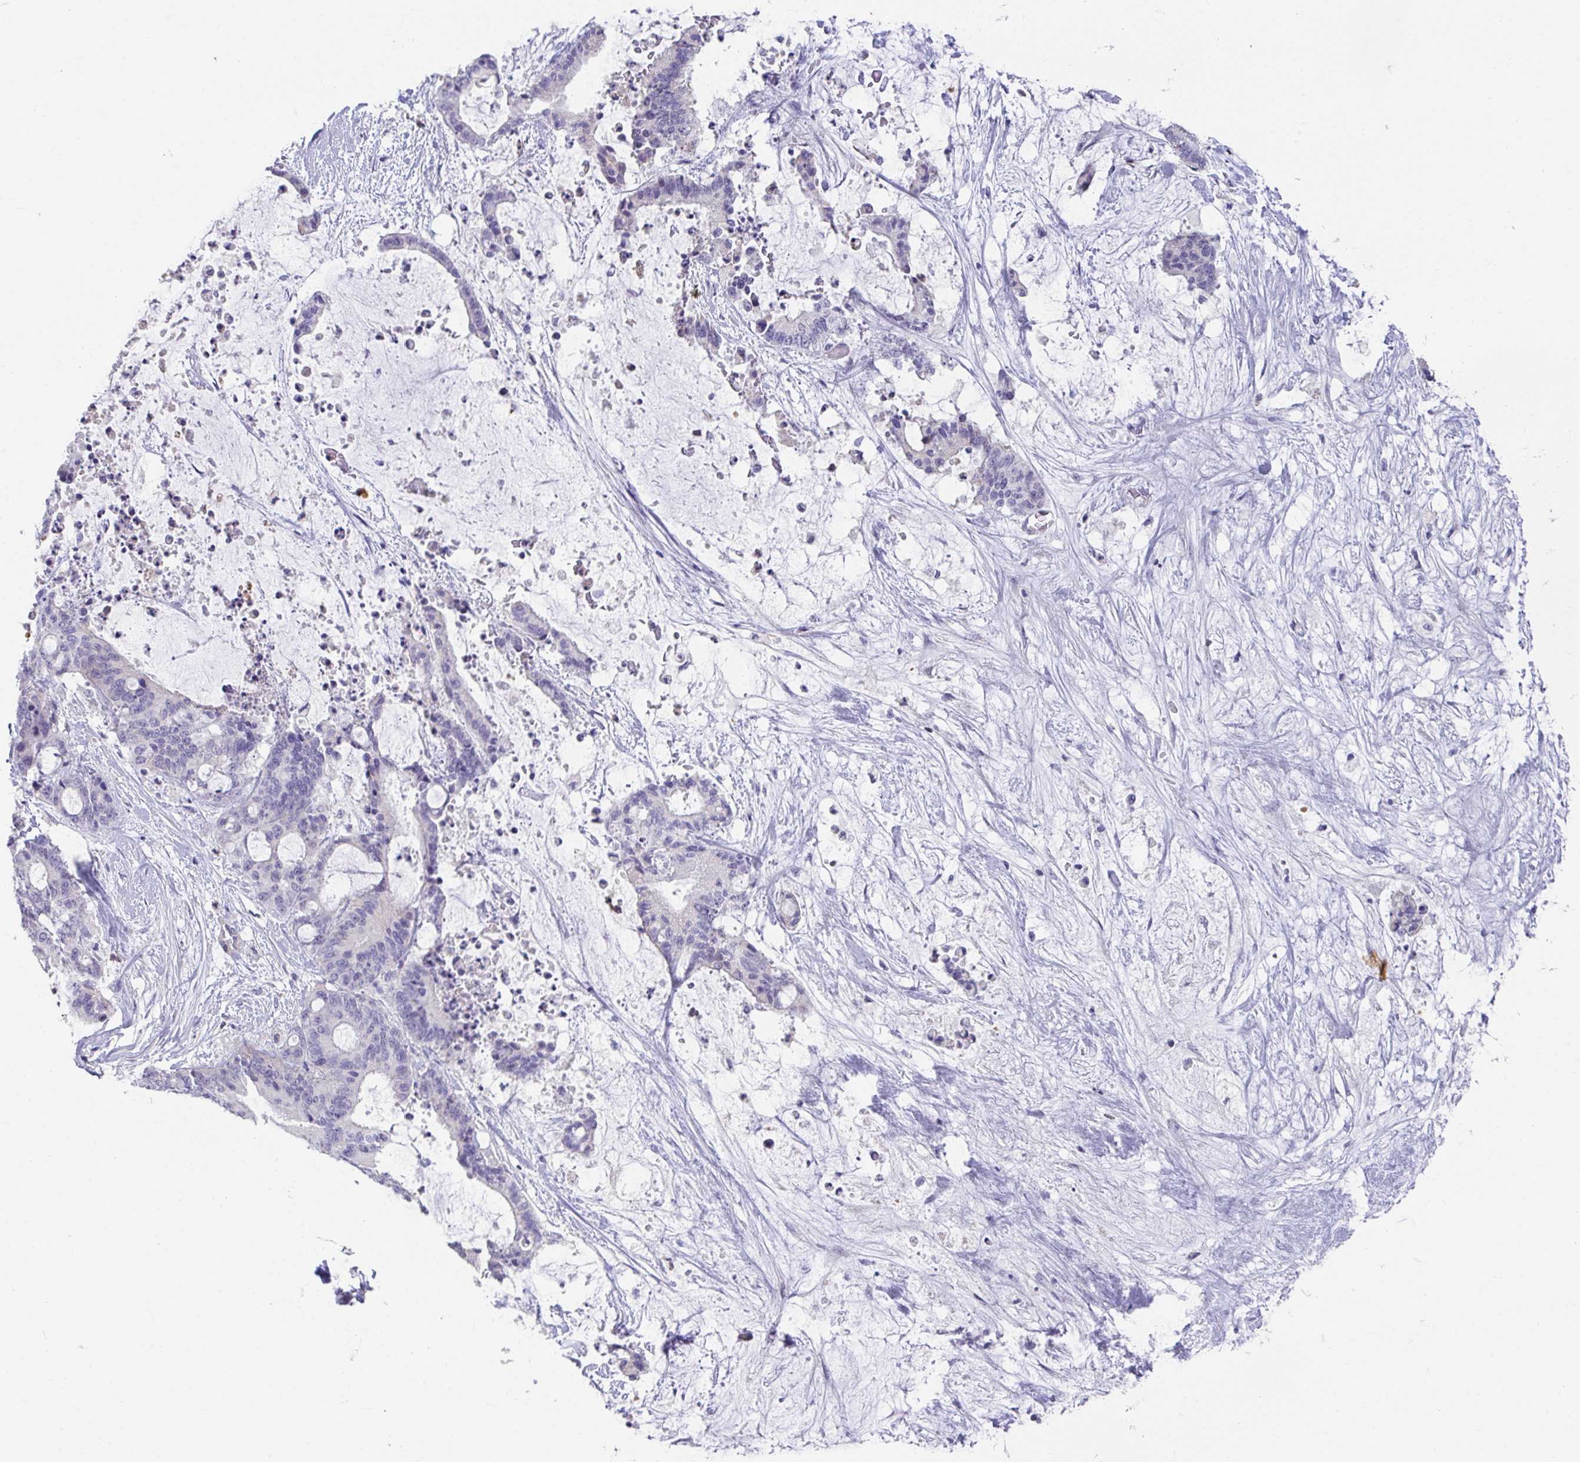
{"staining": {"intensity": "negative", "quantity": "none", "location": "none"}, "tissue": "liver cancer", "cell_type": "Tumor cells", "image_type": "cancer", "snomed": [{"axis": "morphology", "description": "Normal tissue, NOS"}, {"axis": "morphology", "description": "Cholangiocarcinoma"}, {"axis": "topography", "description": "Liver"}, {"axis": "topography", "description": "Peripheral nerve tissue"}], "caption": "Liver cholangiocarcinoma was stained to show a protein in brown. There is no significant expression in tumor cells. Nuclei are stained in blue.", "gene": "CXCR1", "patient": {"sex": "female", "age": 73}}